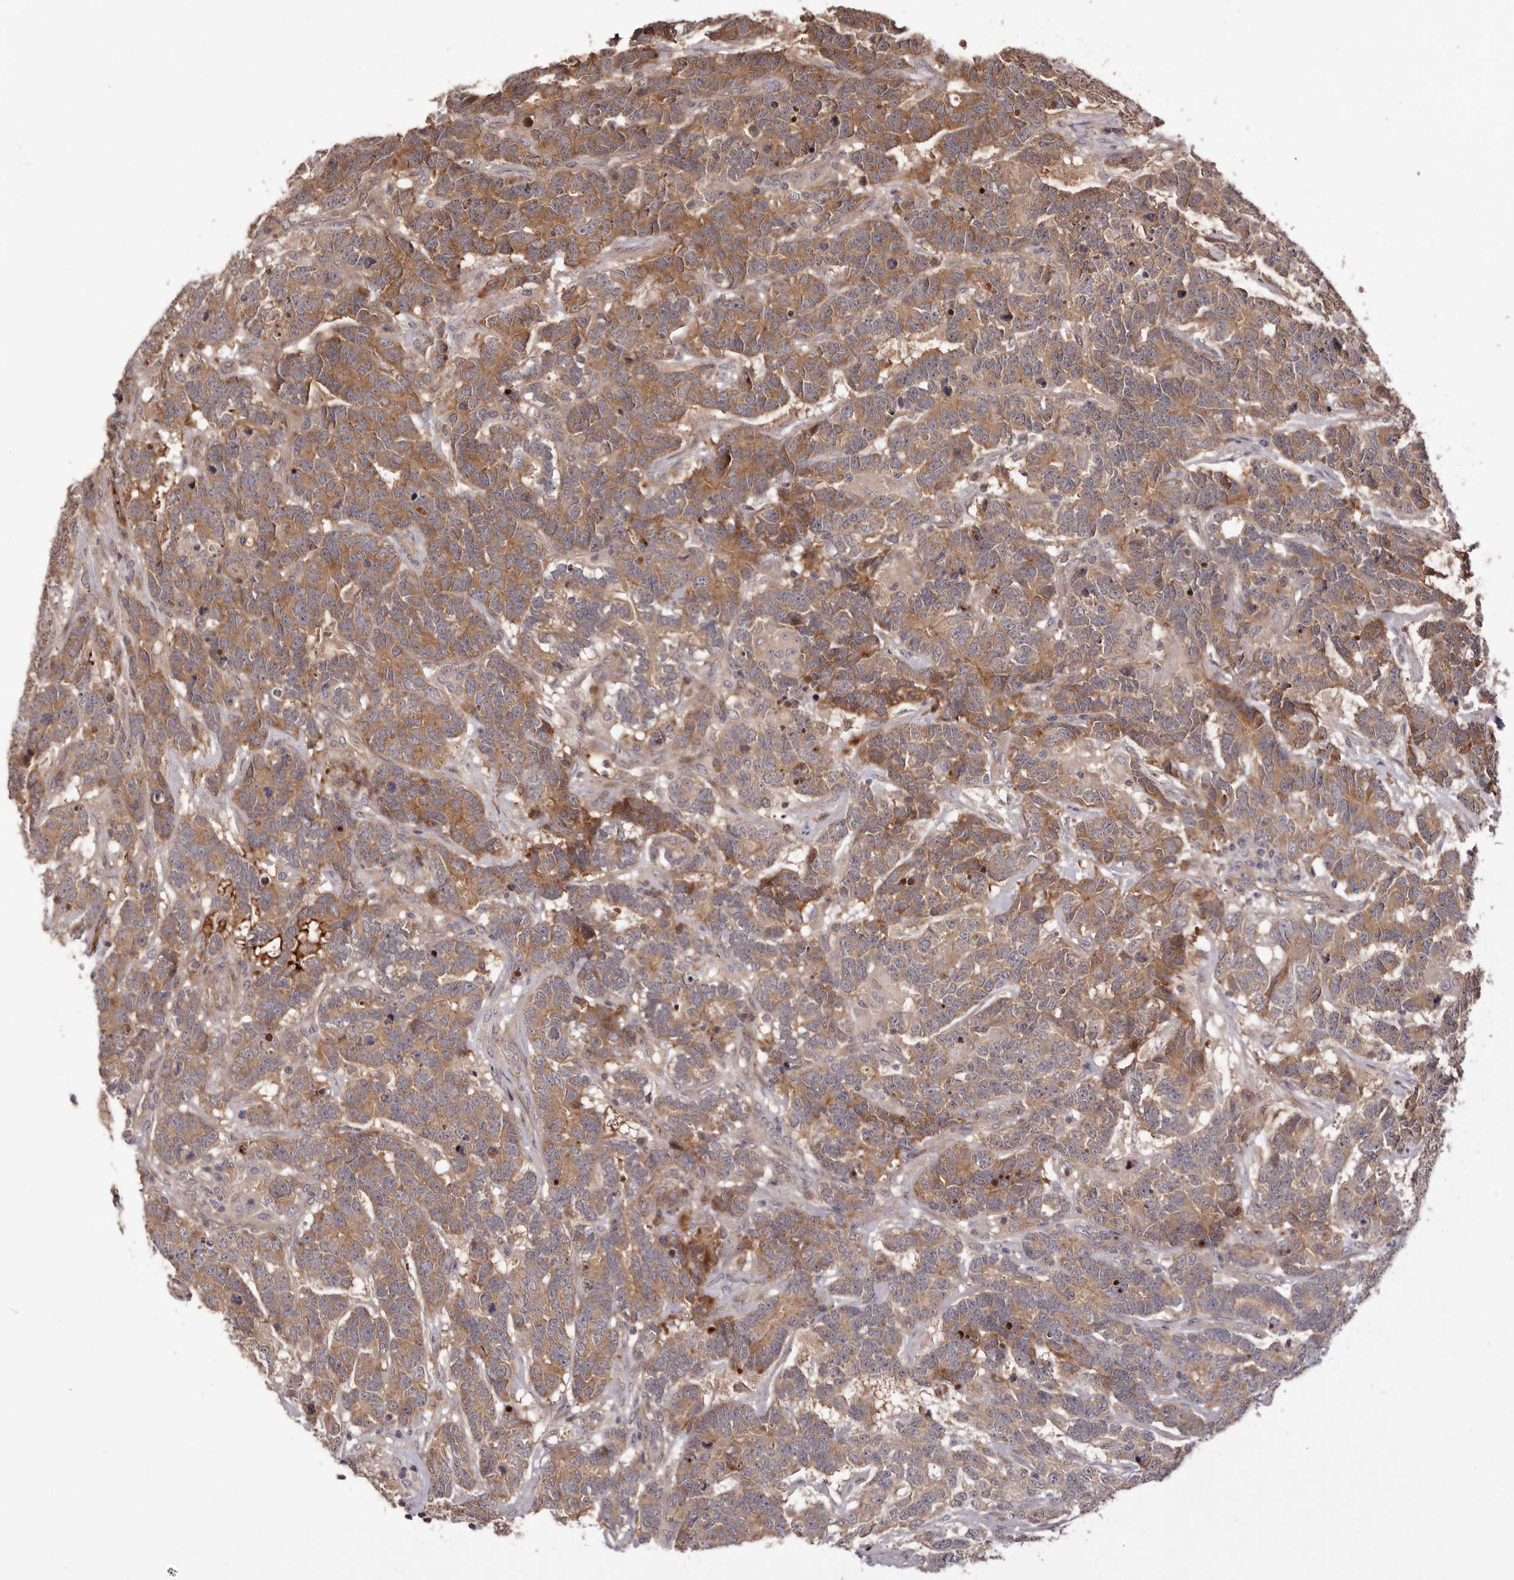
{"staining": {"intensity": "moderate", "quantity": ">75%", "location": "cytoplasmic/membranous"}, "tissue": "testis cancer", "cell_type": "Tumor cells", "image_type": "cancer", "snomed": [{"axis": "morphology", "description": "Carcinoma, Embryonal, NOS"}, {"axis": "topography", "description": "Testis"}], "caption": "The immunohistochemical stain labels moderate cytoplasmic/membranous expression in tumor cells of testis cancer (embryonal carcinoma) tissue.", "gene": "DOP1A", "patient": {"sex": "male", "age": 26}}